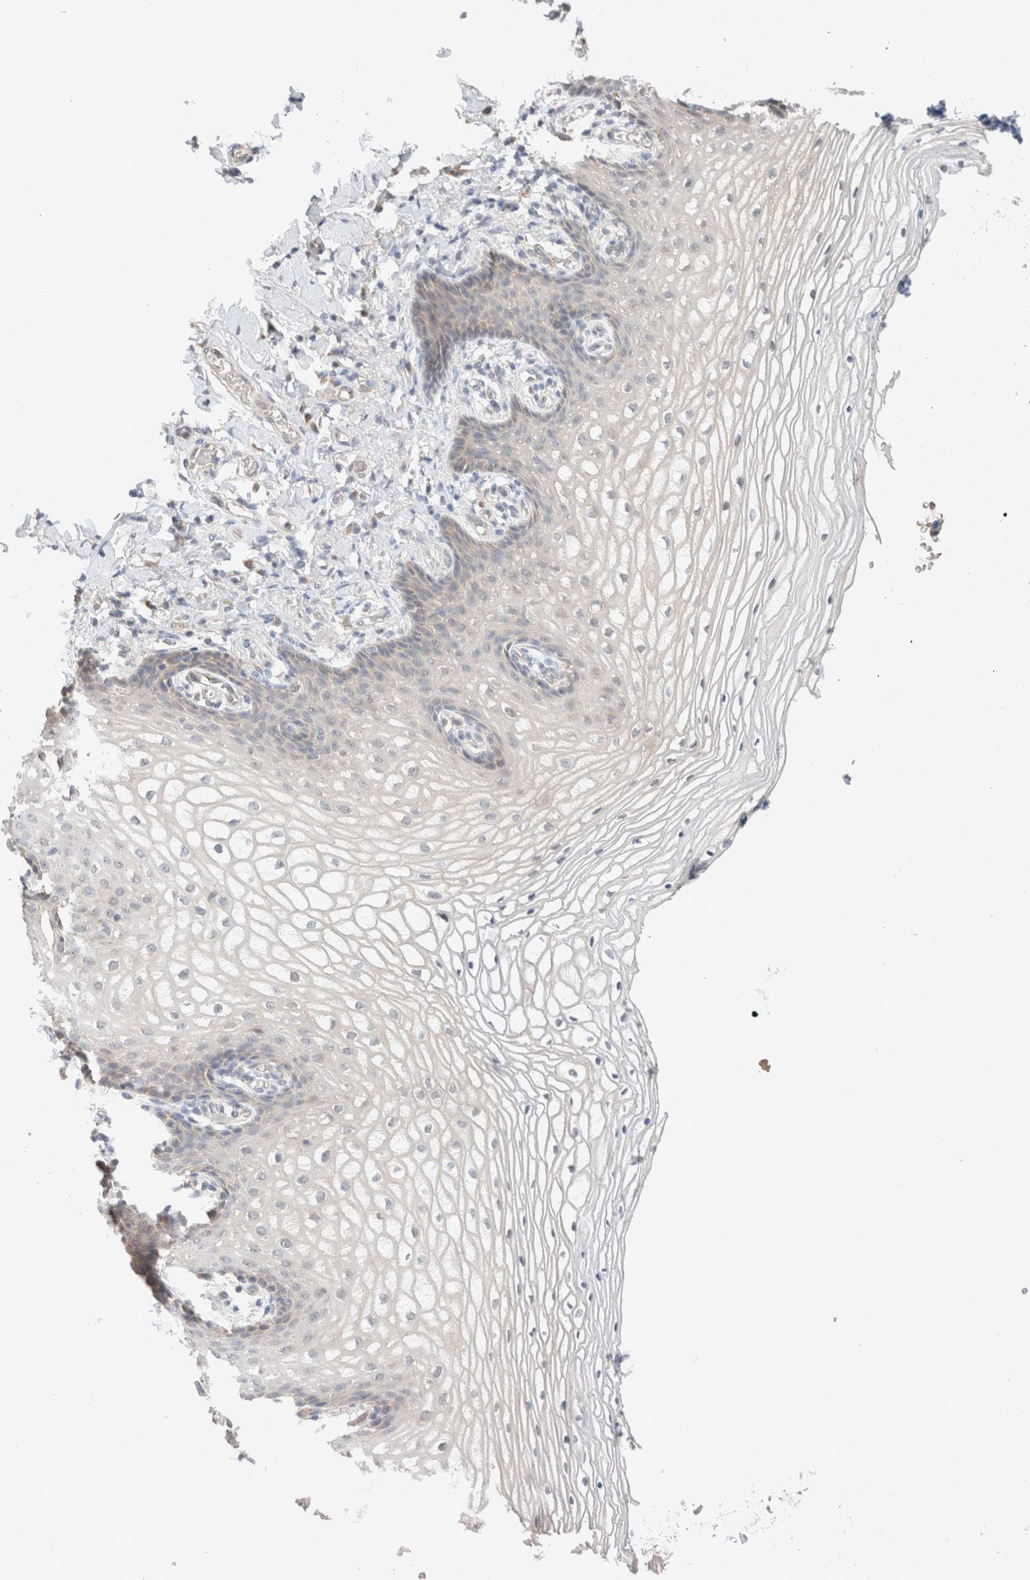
{"staining": {"intensity": "negative", "quantity": "none", "location": "none"}, "tissue": "vagina", "cell_type": "Squamous epithelial cells", "image_type": "normal", "snomed": [{"axis": "morphology", "description": "Normal tissue, NOS"}, {"axis": "topography", "description": "Vagina"}], "caption": "This is a photomicrograph of immunohistochemistry staining of unremarkable vagina, which shows no positivity in squamous epithelial cells.", "gene": "CA13", "patient": {"sex": "female", "age": 60}}